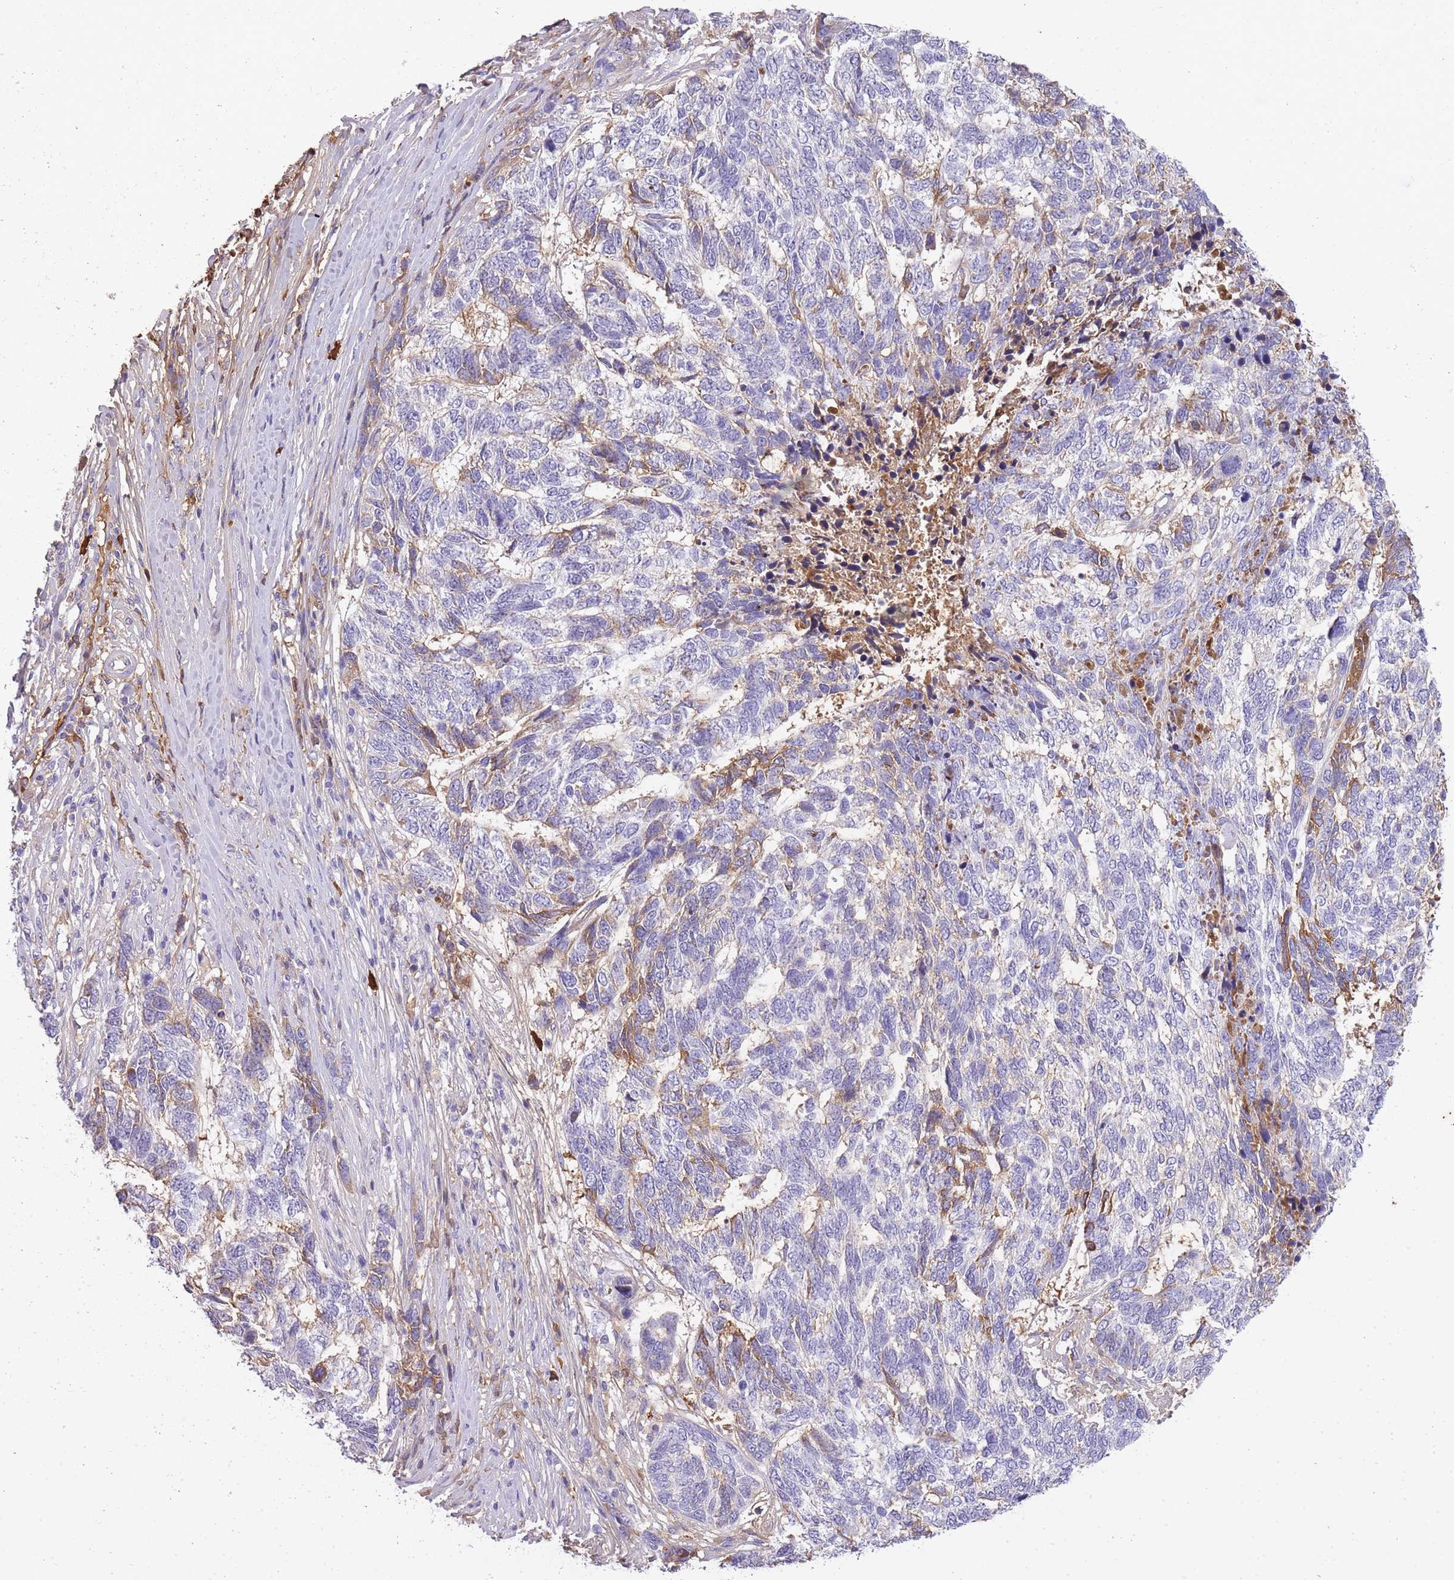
{"staining": {"intensity": "moderate", "quantity": "<25%", "location": "cytoplasmic/membranous"}, "tissue": "skin cancer", "cell_type": "Tumor cells", "image_type": "cancer", "snomed": [{"axis": "morphology", "description": "Basal cell carcinoma"}, {"axis": "topography", "description": "Skin"}], "caption": "Moderate cytoplasmic/membranous protein positivity is identified in approximately <25% of tumor cells in skin basal cell carcinoma. (brown staining indicates protein expression, while blue staining denotes nuclei).", "gene": "IGKV1D-42", "patient": {"sex": "female", "age": 65}}